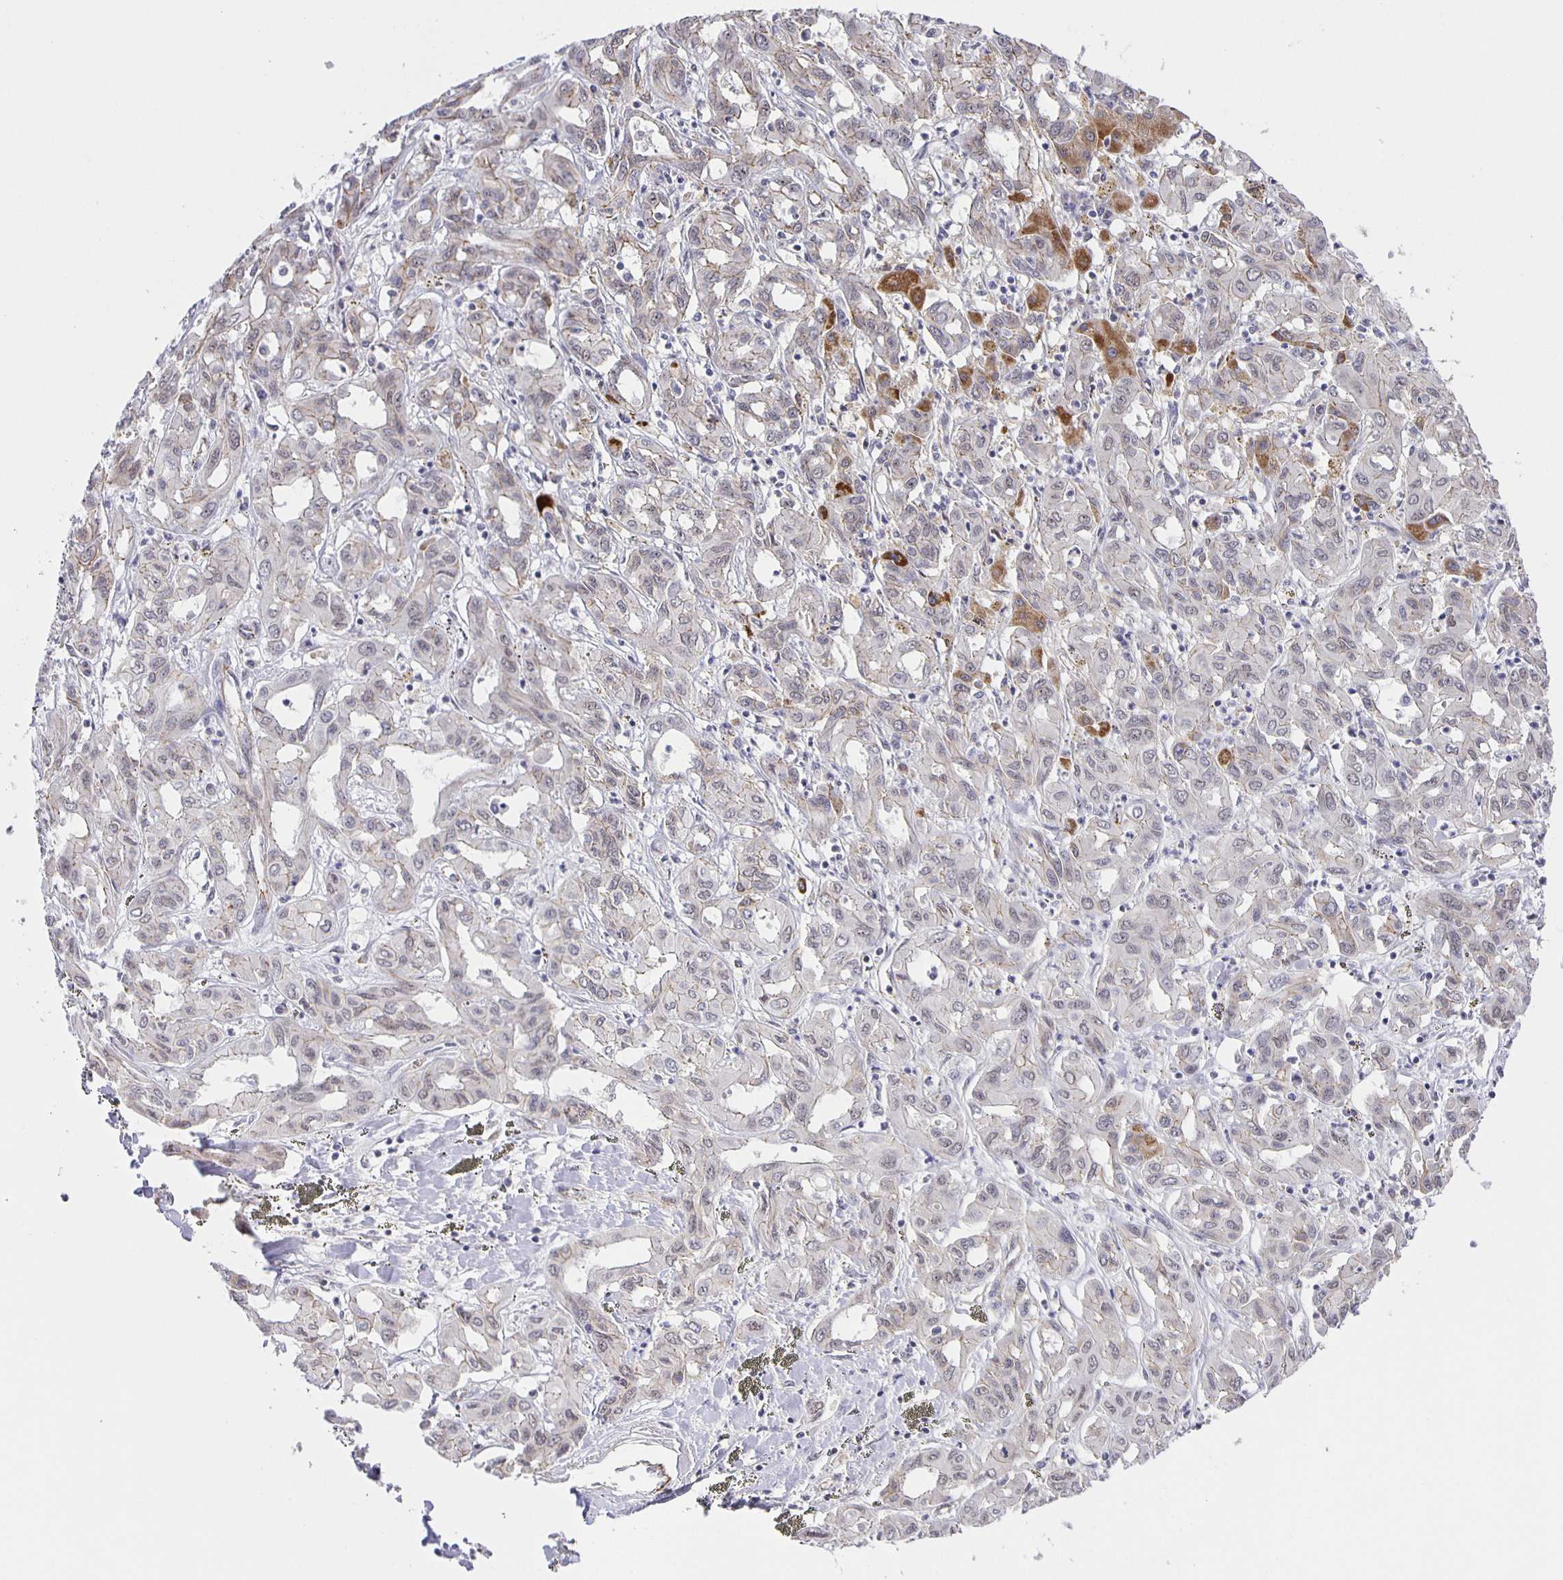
{"staining": {"intensity": "strong", "quantity": "<25%", "location": "cytoplasmic/membranous"}, "tissue": "liver cancer", "cell_type": "Tumor cells", "image_type": "cancer", "snomed": [{"axis": "morphology", "description": "Cholangiocarcinoma"}, {"axis": "topography", "description": "Liver"}], "caption": "IHC image of human liver cholangiocarcinoma stained for a protein (brown), which reveals medium levels of strong cytoplasmic/membranous positivity in about <25% of tumor cells.", "gene": "JMJD4", "patient": {"sex": "female", "age": 60}}